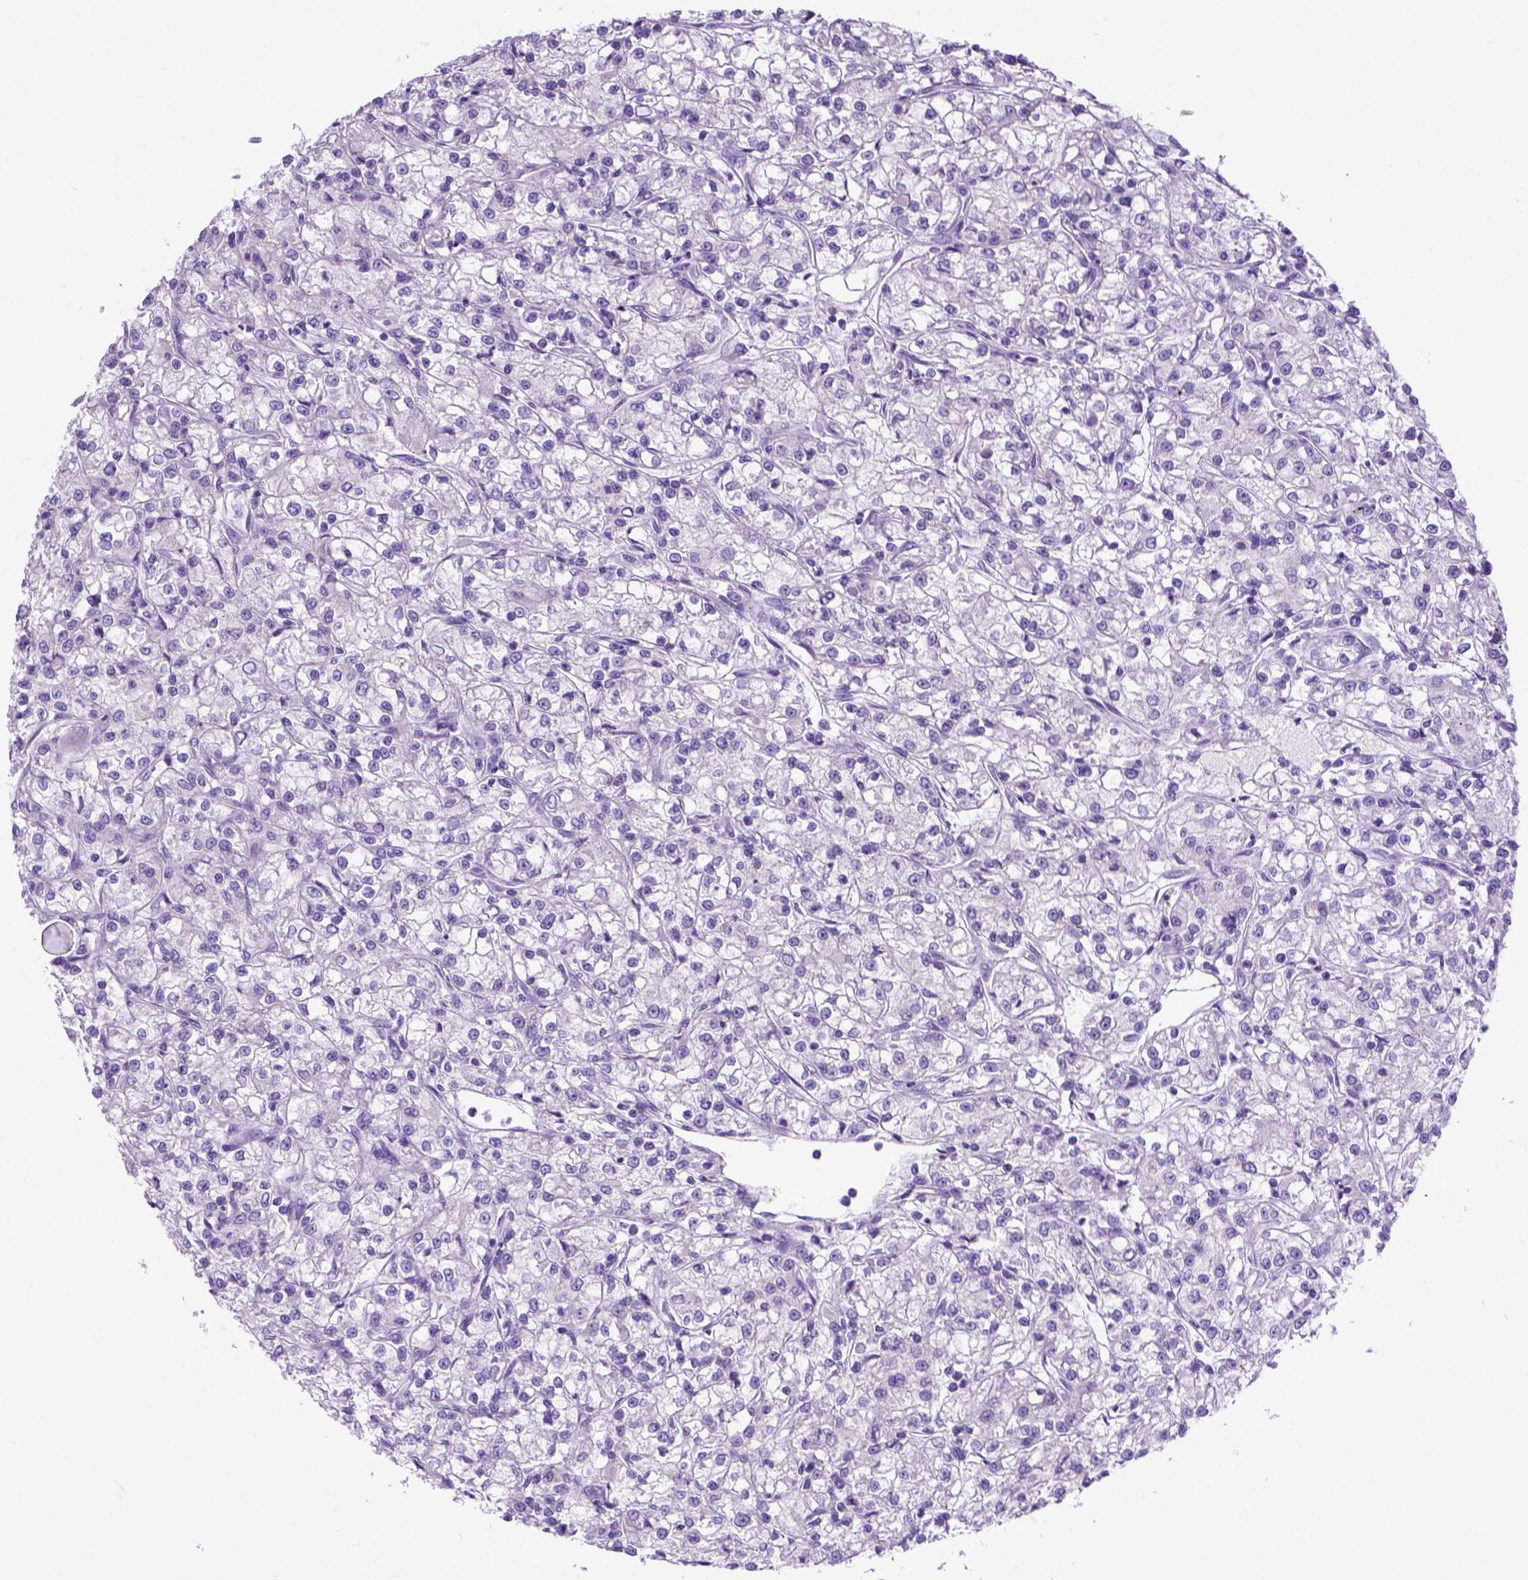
{"staining": {"intensity": "negative", "quantity": "none", "location": "none"}, "tissue": "renal cancer", "cell_type": "Tumor cells", "image_type": "cancer", "snomed": [{"axis": "morphology", "description": "Adenocarcinoma, NOS"}, {"axis": "topography", "description": "Kidney"}], "caption": "Tumor cells show no significant positivity in renal cancer (adenocarcinoma). Nuclei are stained in blue.", "gene": "ODAD3", "patient": {"sex": "female", "age": 59}}